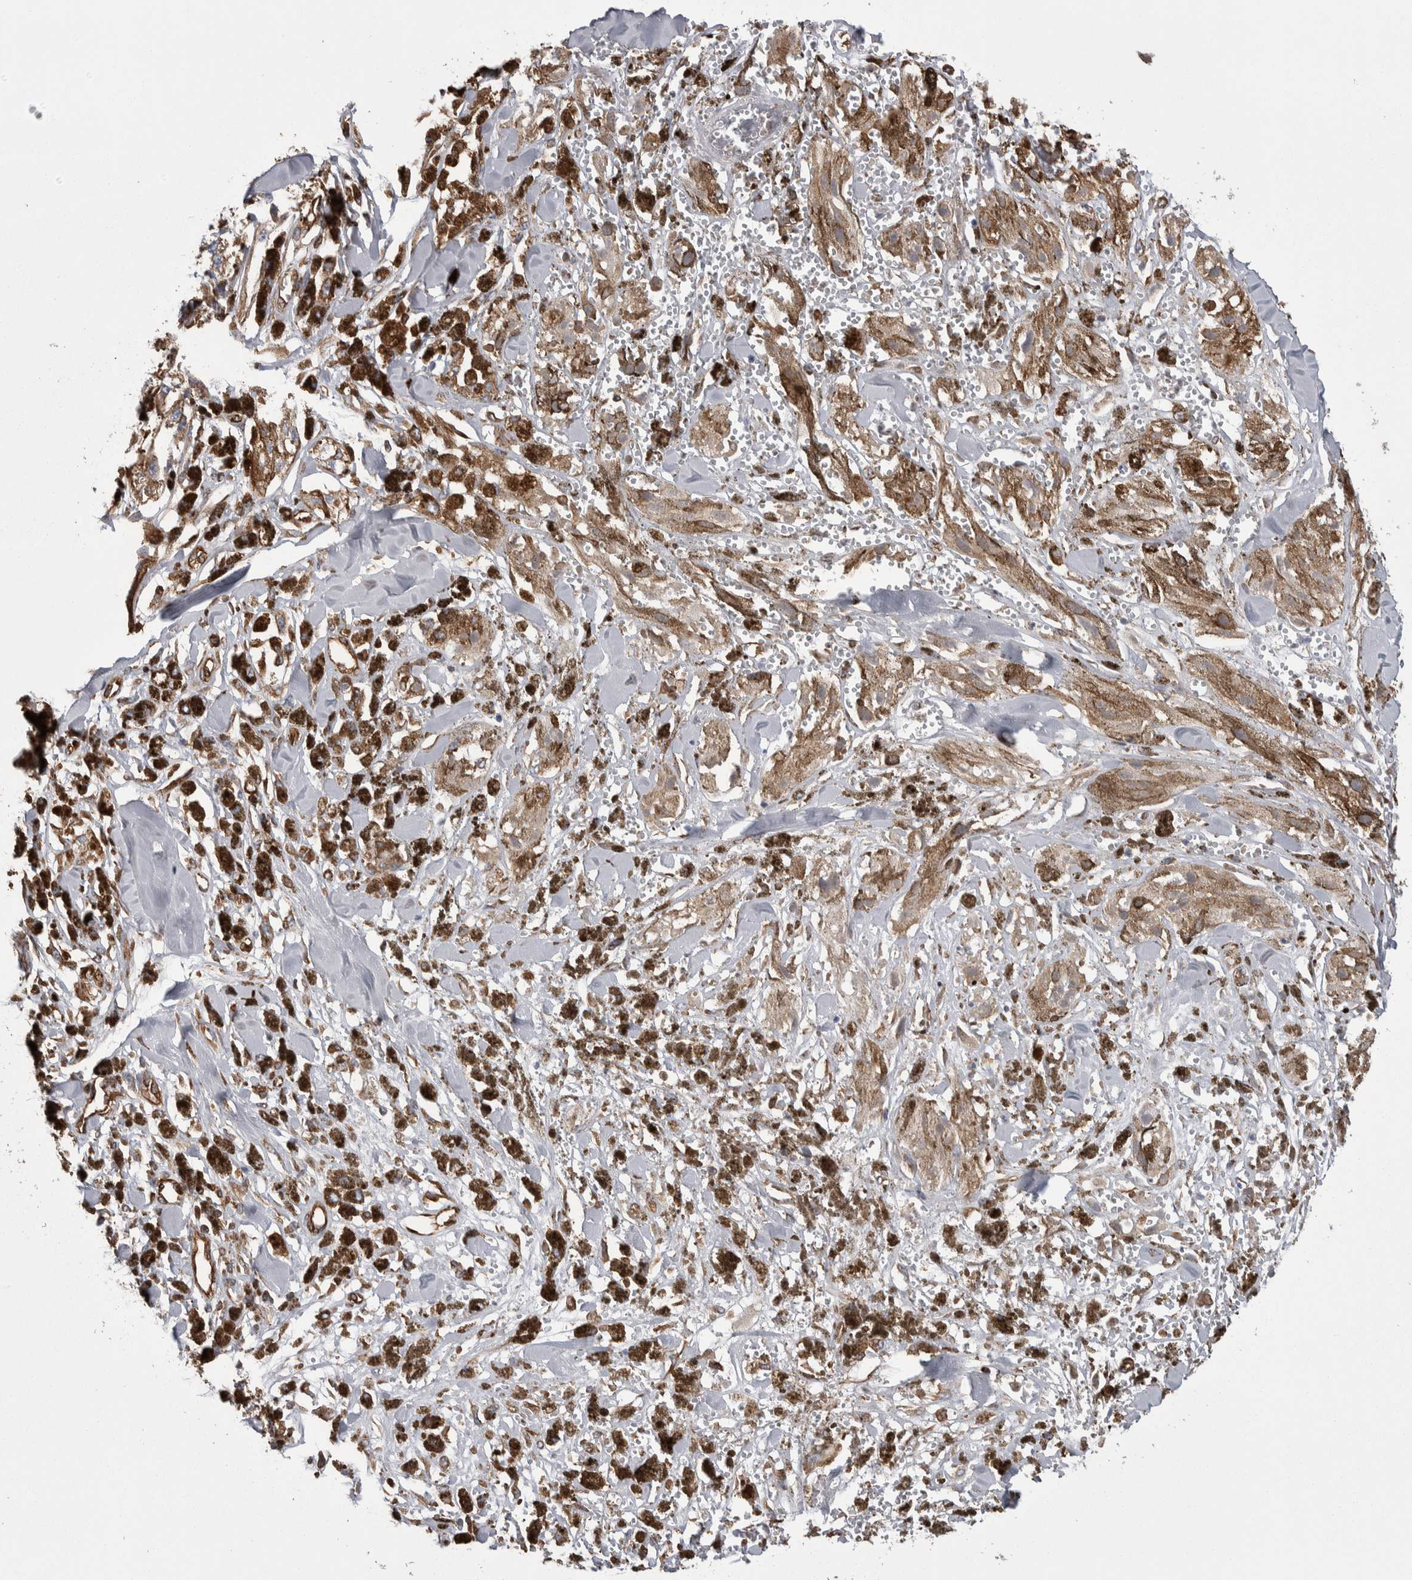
{"staining": {"intensity": "moderate", "quantity": ">75%", "location": "cytoplasmic/membranous"}, "tissue": "melanoma", "cell_type": "Tumor cells", "image_type": "cancer", "snomed": [{"axis": "morphology", "description": "Malignant melanoma, NOS"}, {"axis": "topography", "description": "Skin"}], "caption": "Immunohistochemical staining of human malignant melanoma shows moderate cytoplasmic/membranous protein expression in approximately >75% of tumor cells.", "gene": "KIF12", "patient": {"sex": "male", "age": 88}}